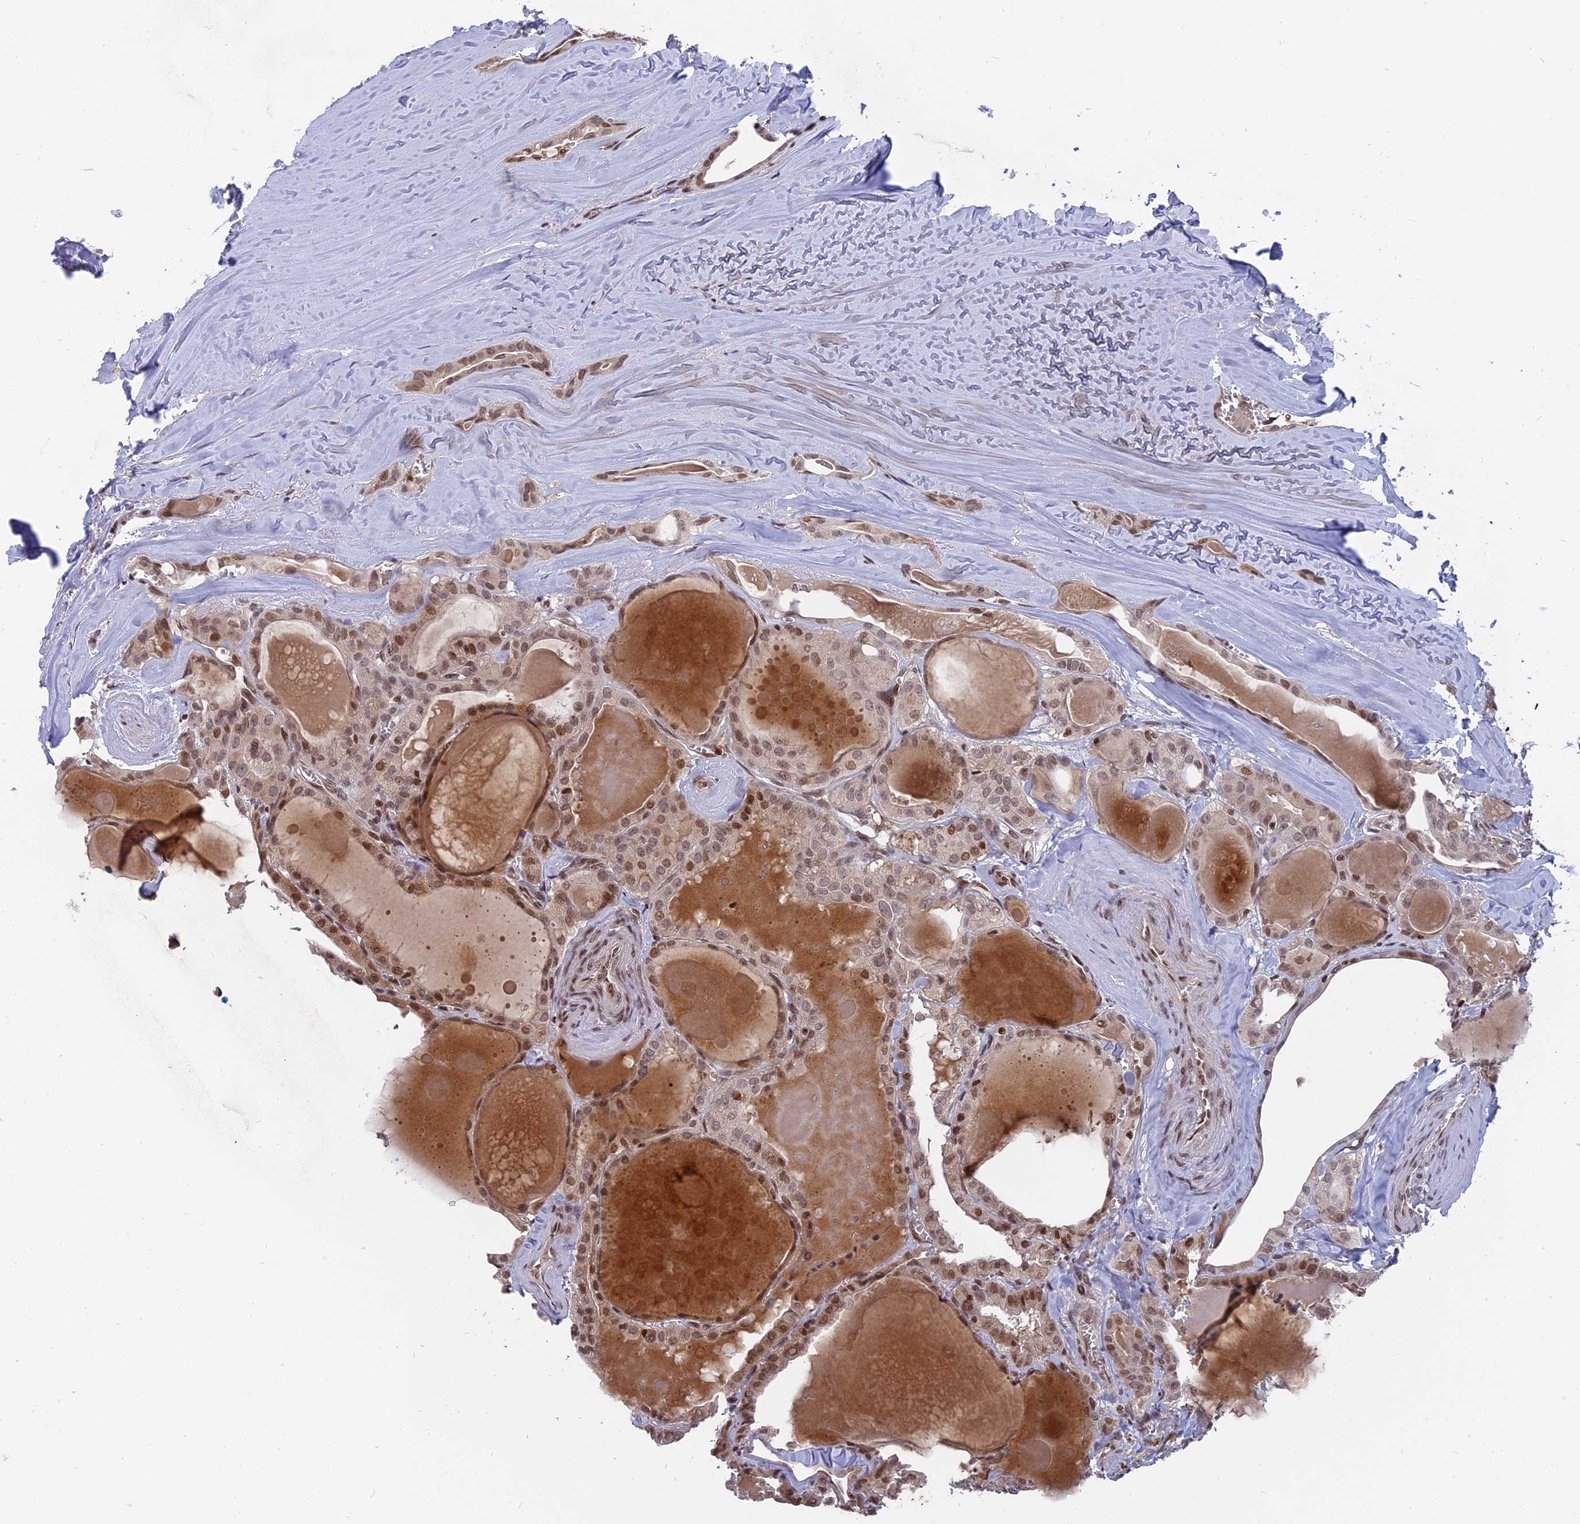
{"staining": {"intensity": "moderate", "quantity": ">75%", "location": "nuclear"}, "tissue": "thyroid cancer", "cell_type": "Tumor cells", "image_type": "cancer", "snomed": [{"axis": "morphology", "description": "Papillary adenocarcinoma, NOS"}, {"axis": "topography", "description": "Thyroid gland"}], "caption": "Brown immunohistochemical staining in human thyroid cancer (papillary adenocarcinoma) demonstrates moderate nuclear expression in approximately >75% of tumor cells.", "gene": "NR1H3", "patient": {"sex": "male", "age": 52}}